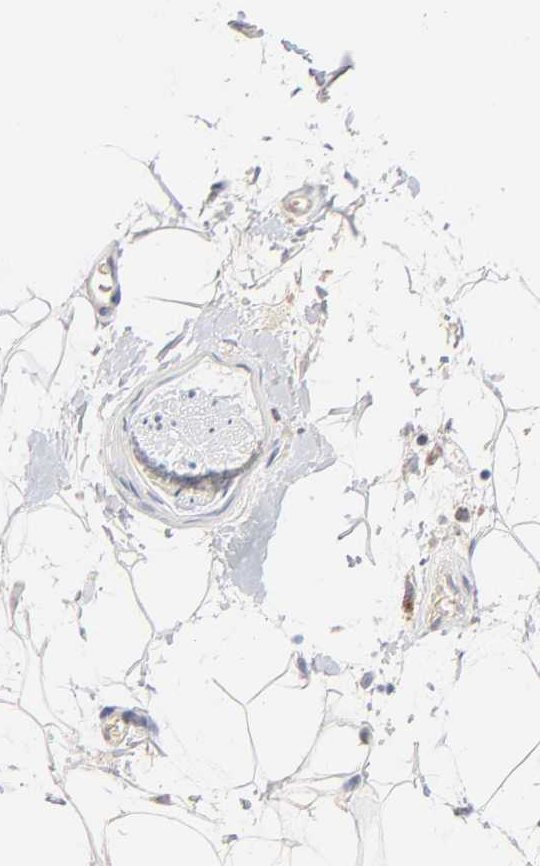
{"staining": {"intensity": "negative", "quantity": "none", "location": "none"}, "tissue": "adipose tissue", "cell_type": "Adipocytes", "image_type": "normal", "snomed": [{"axis": "morphology", "description": "Normal tissue, NOS"}, {"axis": "topography", "description": "Soft tissue"}], "caption": "DAB (3,3'-diaminobenzidine) immunohistochemical staining of unremarkable human adipose tissue reveals no significant expression in adipocytes.", "gene": "SERPINA4", "patient": {"sex": "male", "age": 72}}